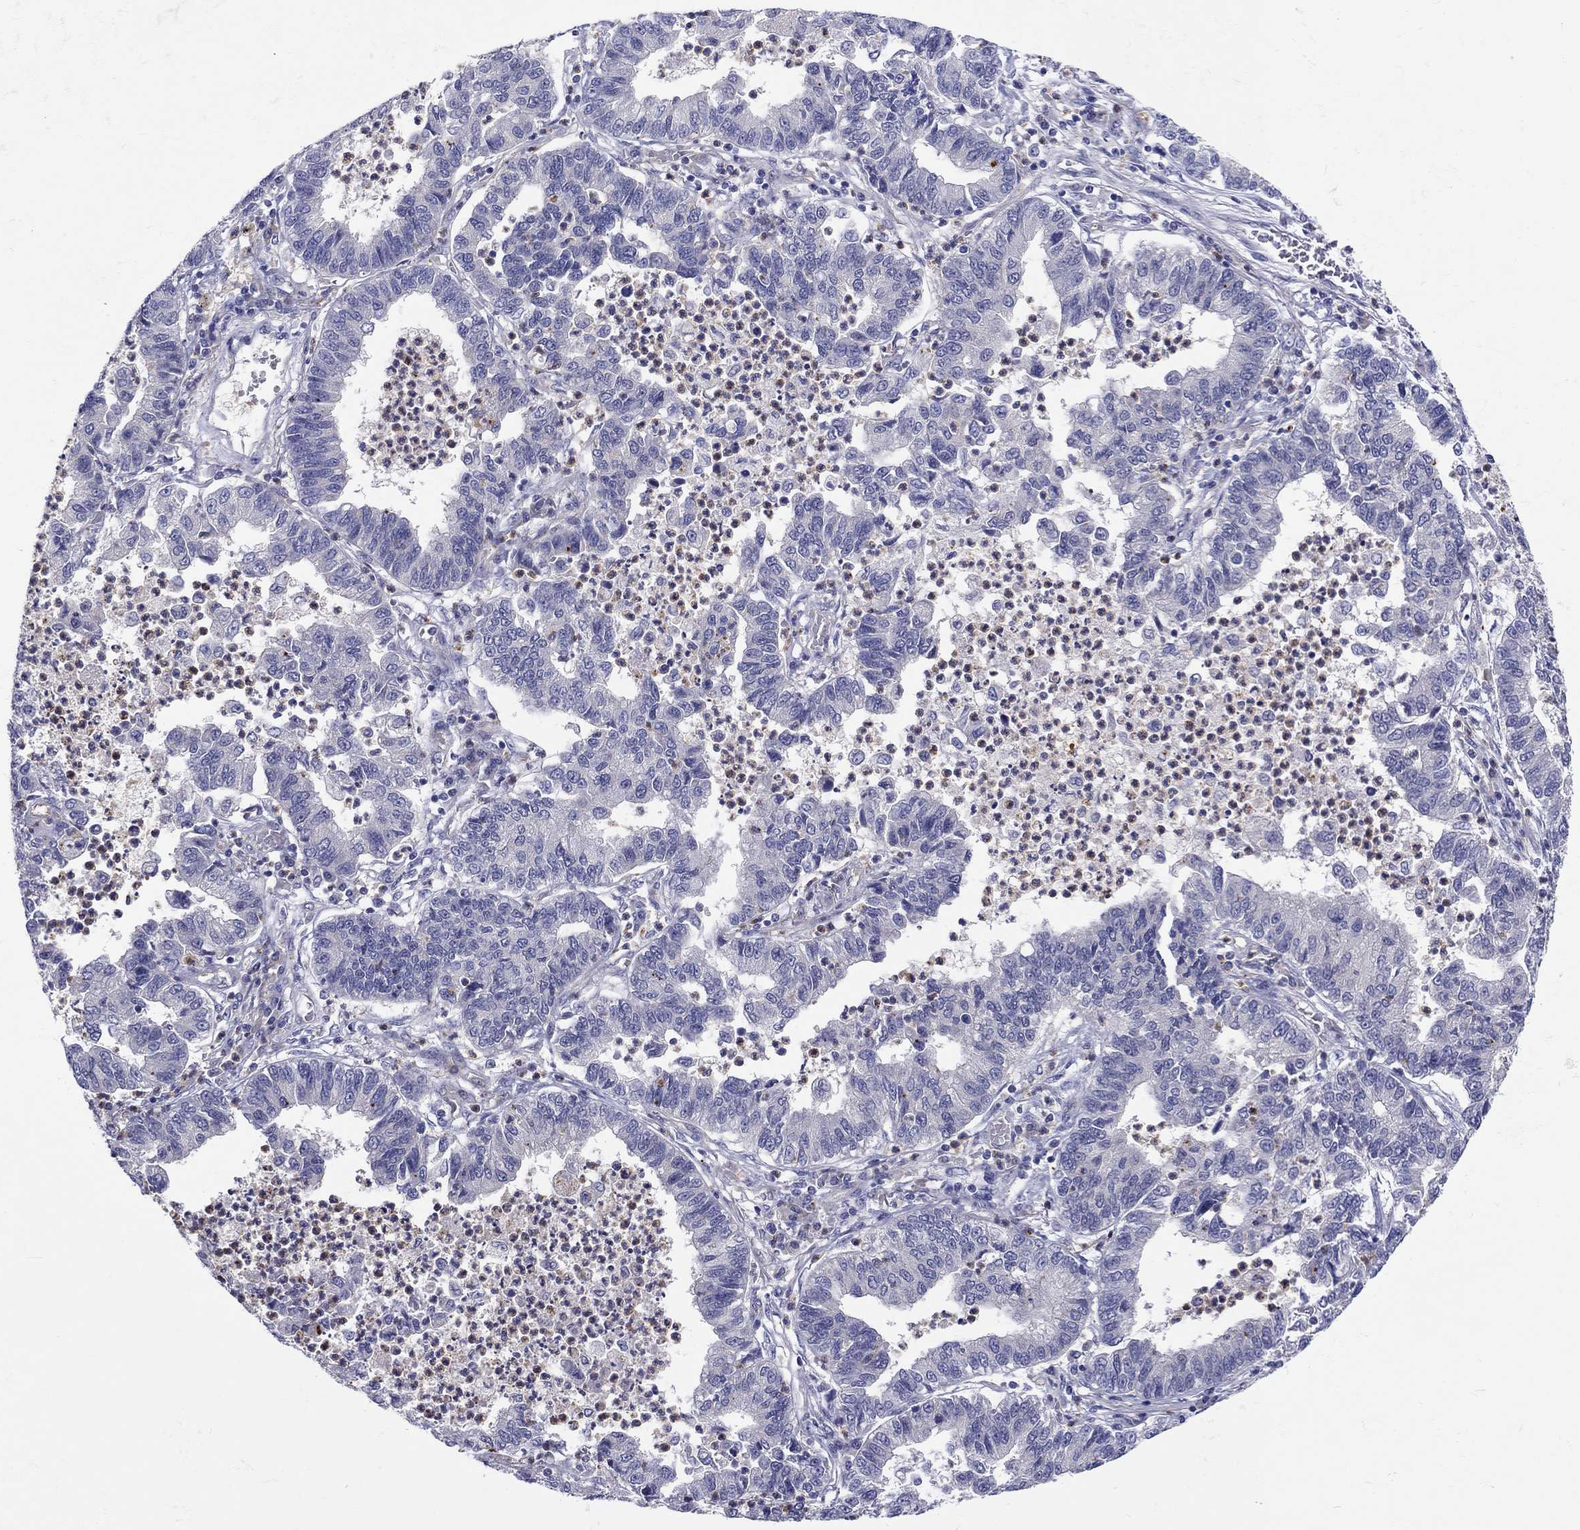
{"staining": {"intensity": "negative", "quantity": "none", "location": "none"}, "tissue": "lung cancer", "cell_type": "Tumor cells", "image_type": "cancer", "snomed": [{"axis": "morphology", "description": "Adenocarcinoma, NOS"}, {"axis": "topography", "description": "Lung"}], "caption": "Lung cancer (adenocarcinoma) was stained to show a protein in brown. There is no significant staining in tumor cells.", "gene": "ABCG4", "patient": {"sex": "female", "age": 57}}